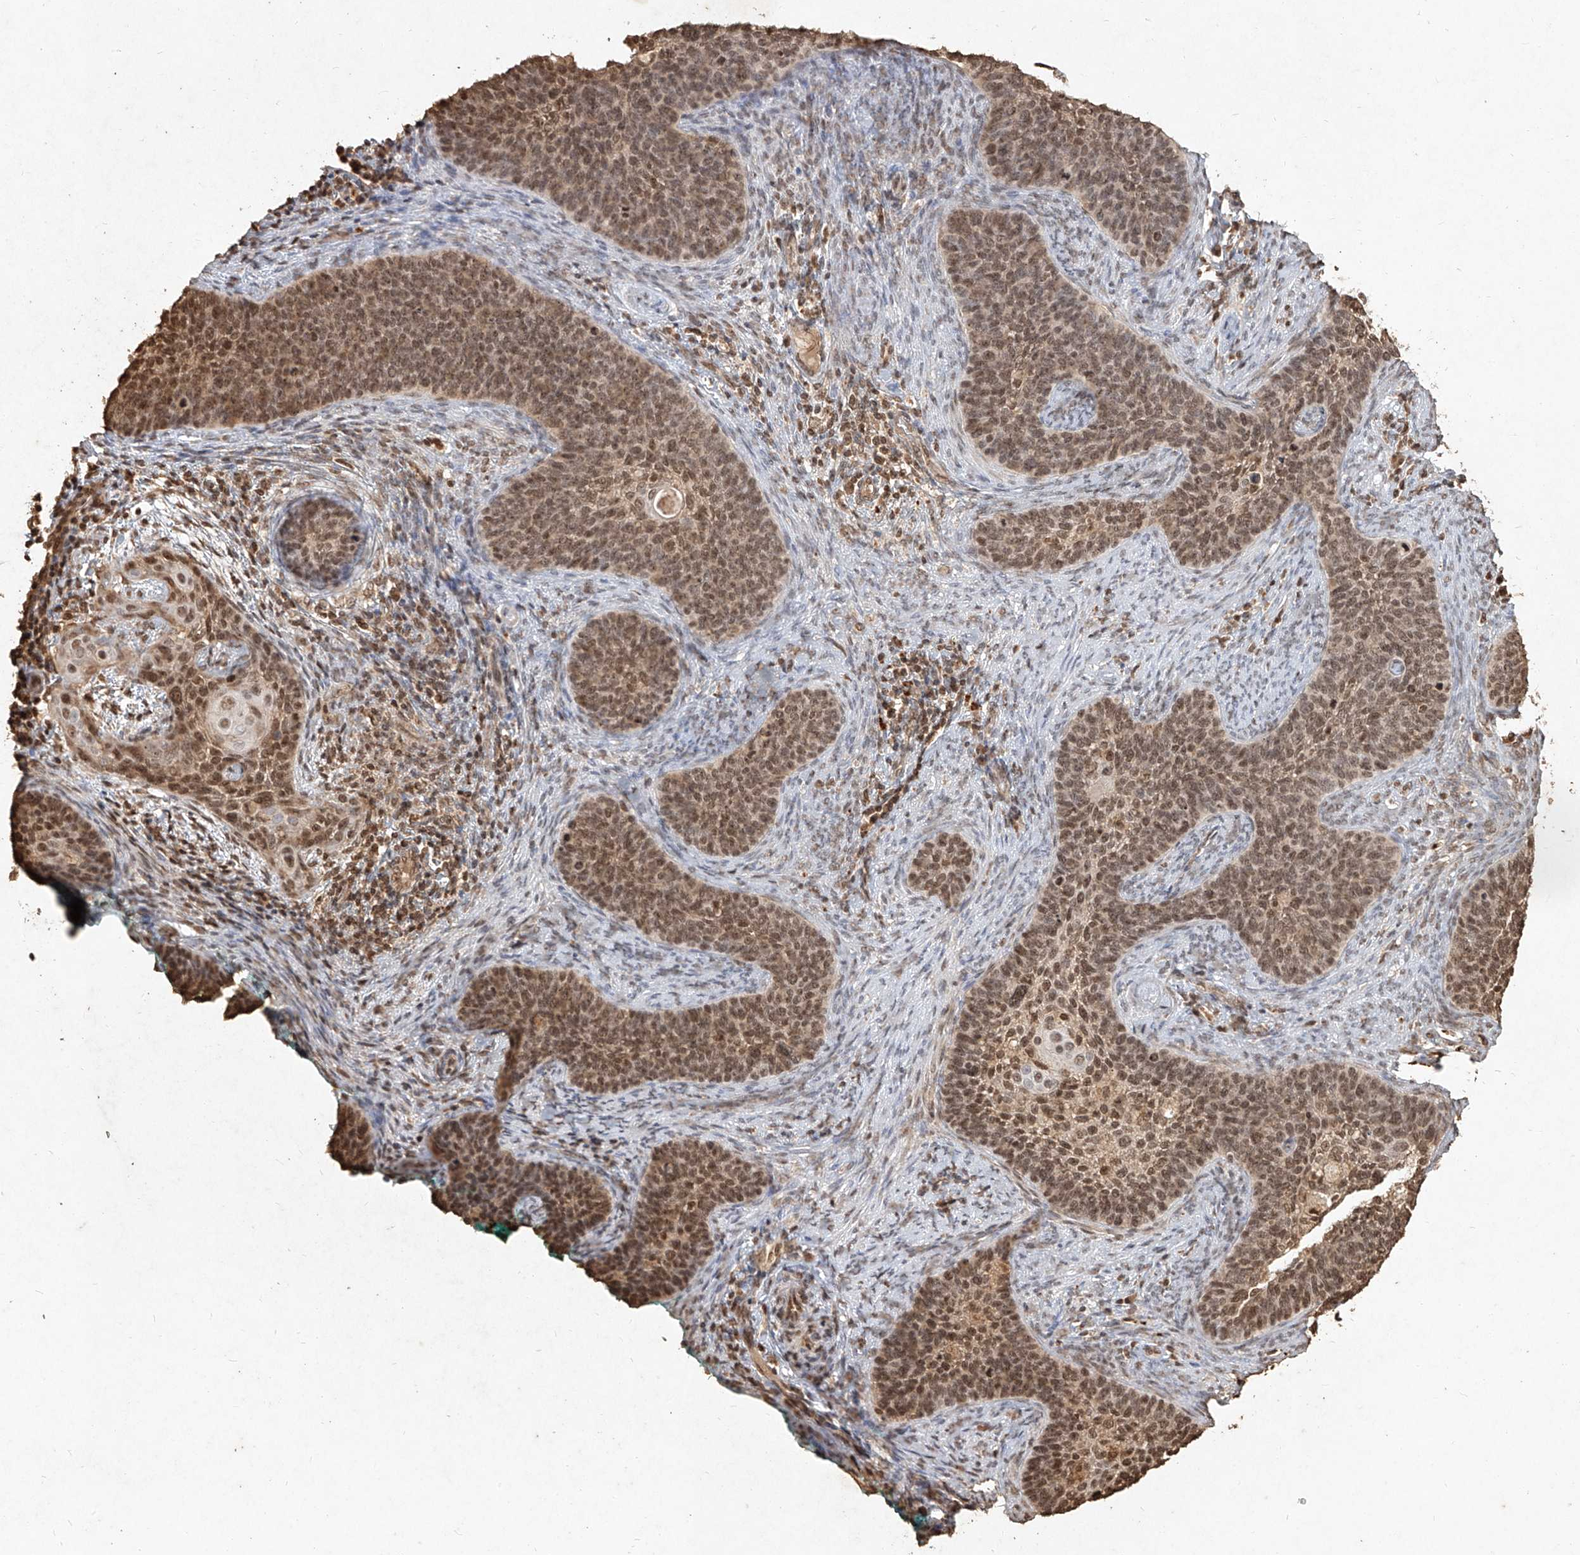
{"staining": {"intensity": "moderate", "quantity": ">75%", "location": "nuclear"}, "tissue": "cervical cancer", "cell_type": "Tumor cells", "image_type": "cancer", "snomed": [{"axis": "morphology", "description": "Squamous cell carcinoma, NOS"}, {"axis": "topography", "description": "Cervix"}], "caption": "Immunohistochemistry (IHC) (DAB (3,3'-diaminobenzidine)) staining of cervical cancer (squamous cell carcinoma) displays moderate nuclear protein expression in about >75% of tumor cells.", "gene": "UBE2K", "patient": {"sex": "female", "age": 33}}